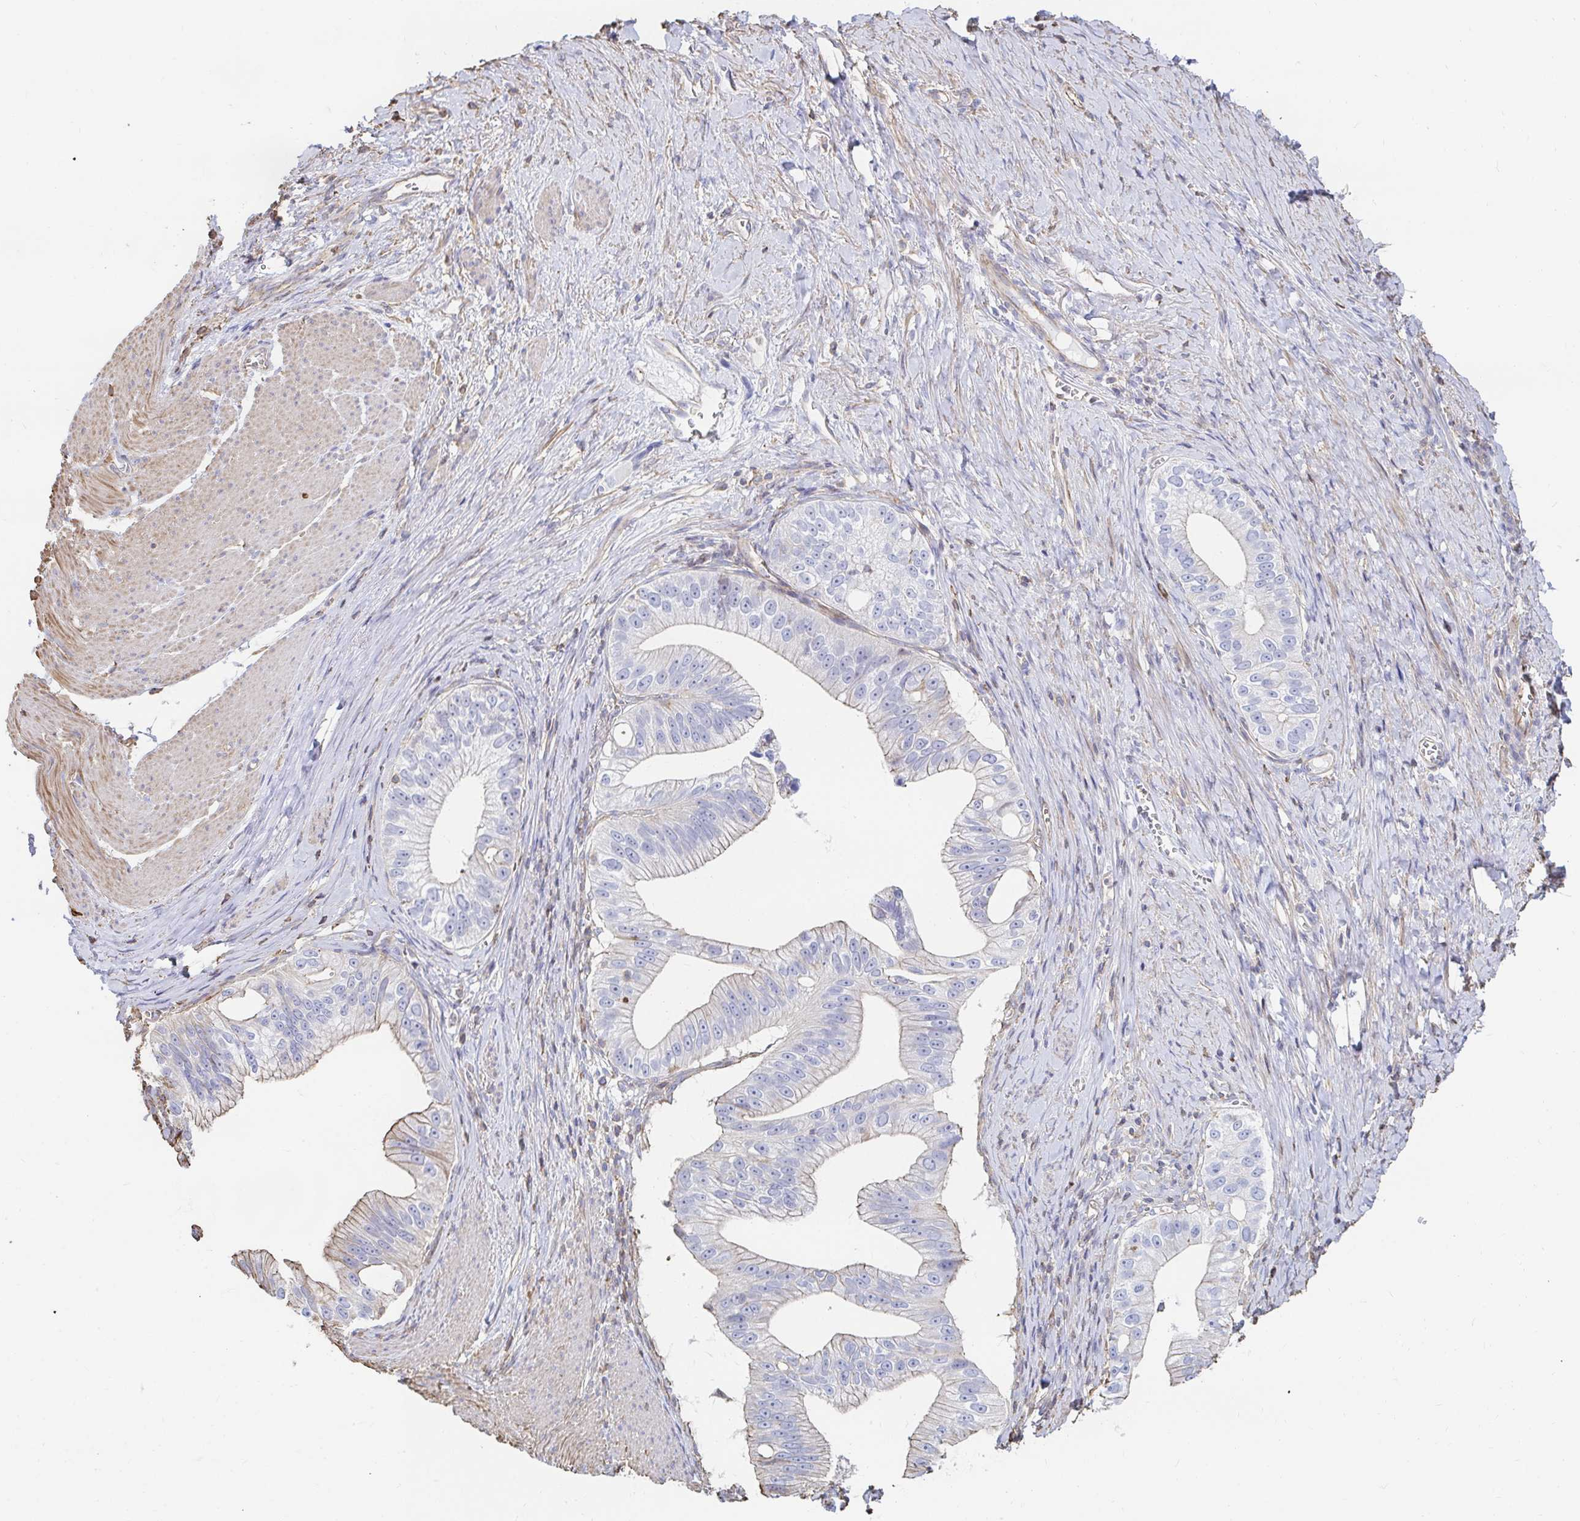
{"staining": {"intensity": "weak", "quantity": "<25%", "location": "cytoplasmic/membranous"}, "tissue": "pancreatic cancer", "cell_type": "Tumor cells", "image_type": "cancer", "snomed": [{"axis": "morphology", "description": "Adenocarcinoma, NOS"}, {"axis": "topography", "description": "Pancreas"}], "caption": "Immunohistochemistry micrograph of neoplastic tissue: pancreatic adenocarcinoma stained with DAB exhibits no significant protein expression in tumor cells.", "gene": "PTPN14", "patient": {"sex": "male", "age": 70}}